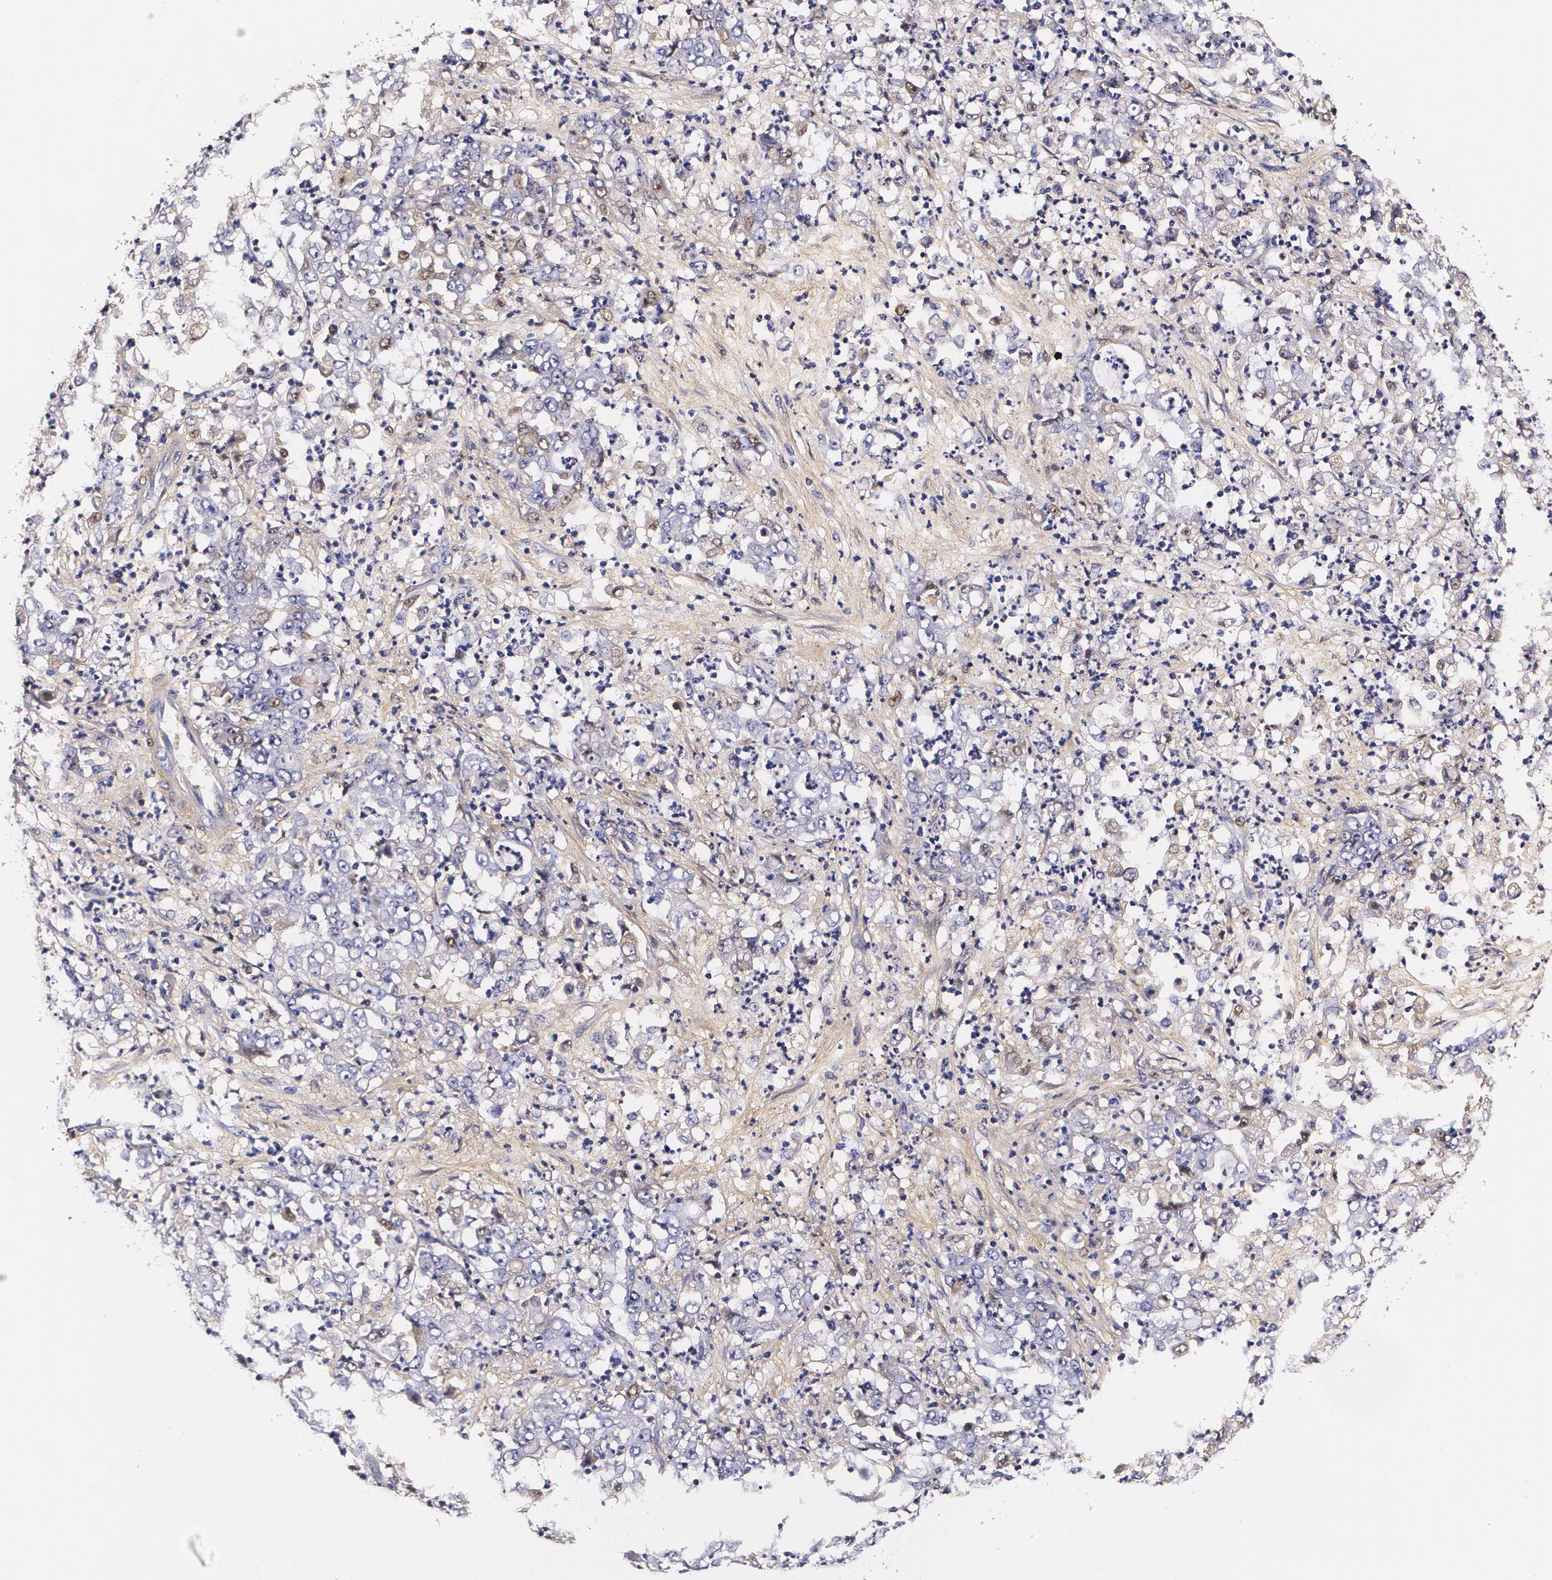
{"staining": {"intensity": "negative", "quantity": "none", "location": "none"}, "tissue": "stomach cancer", "cell_type": "Tumor cells", "image_type": "cancer", "snomed": [{"axis": "morphology", "description": "Adenocarcinoma, NOS"}, {"axis": "topography", "description": "Stomach, lower"}], "caption": "Tumor cells are negative for protein expression in human stomach cancer. Nuclei are stained in blue.", "gene": "TTR", "patient": {"sex": "female", "age": 71}}